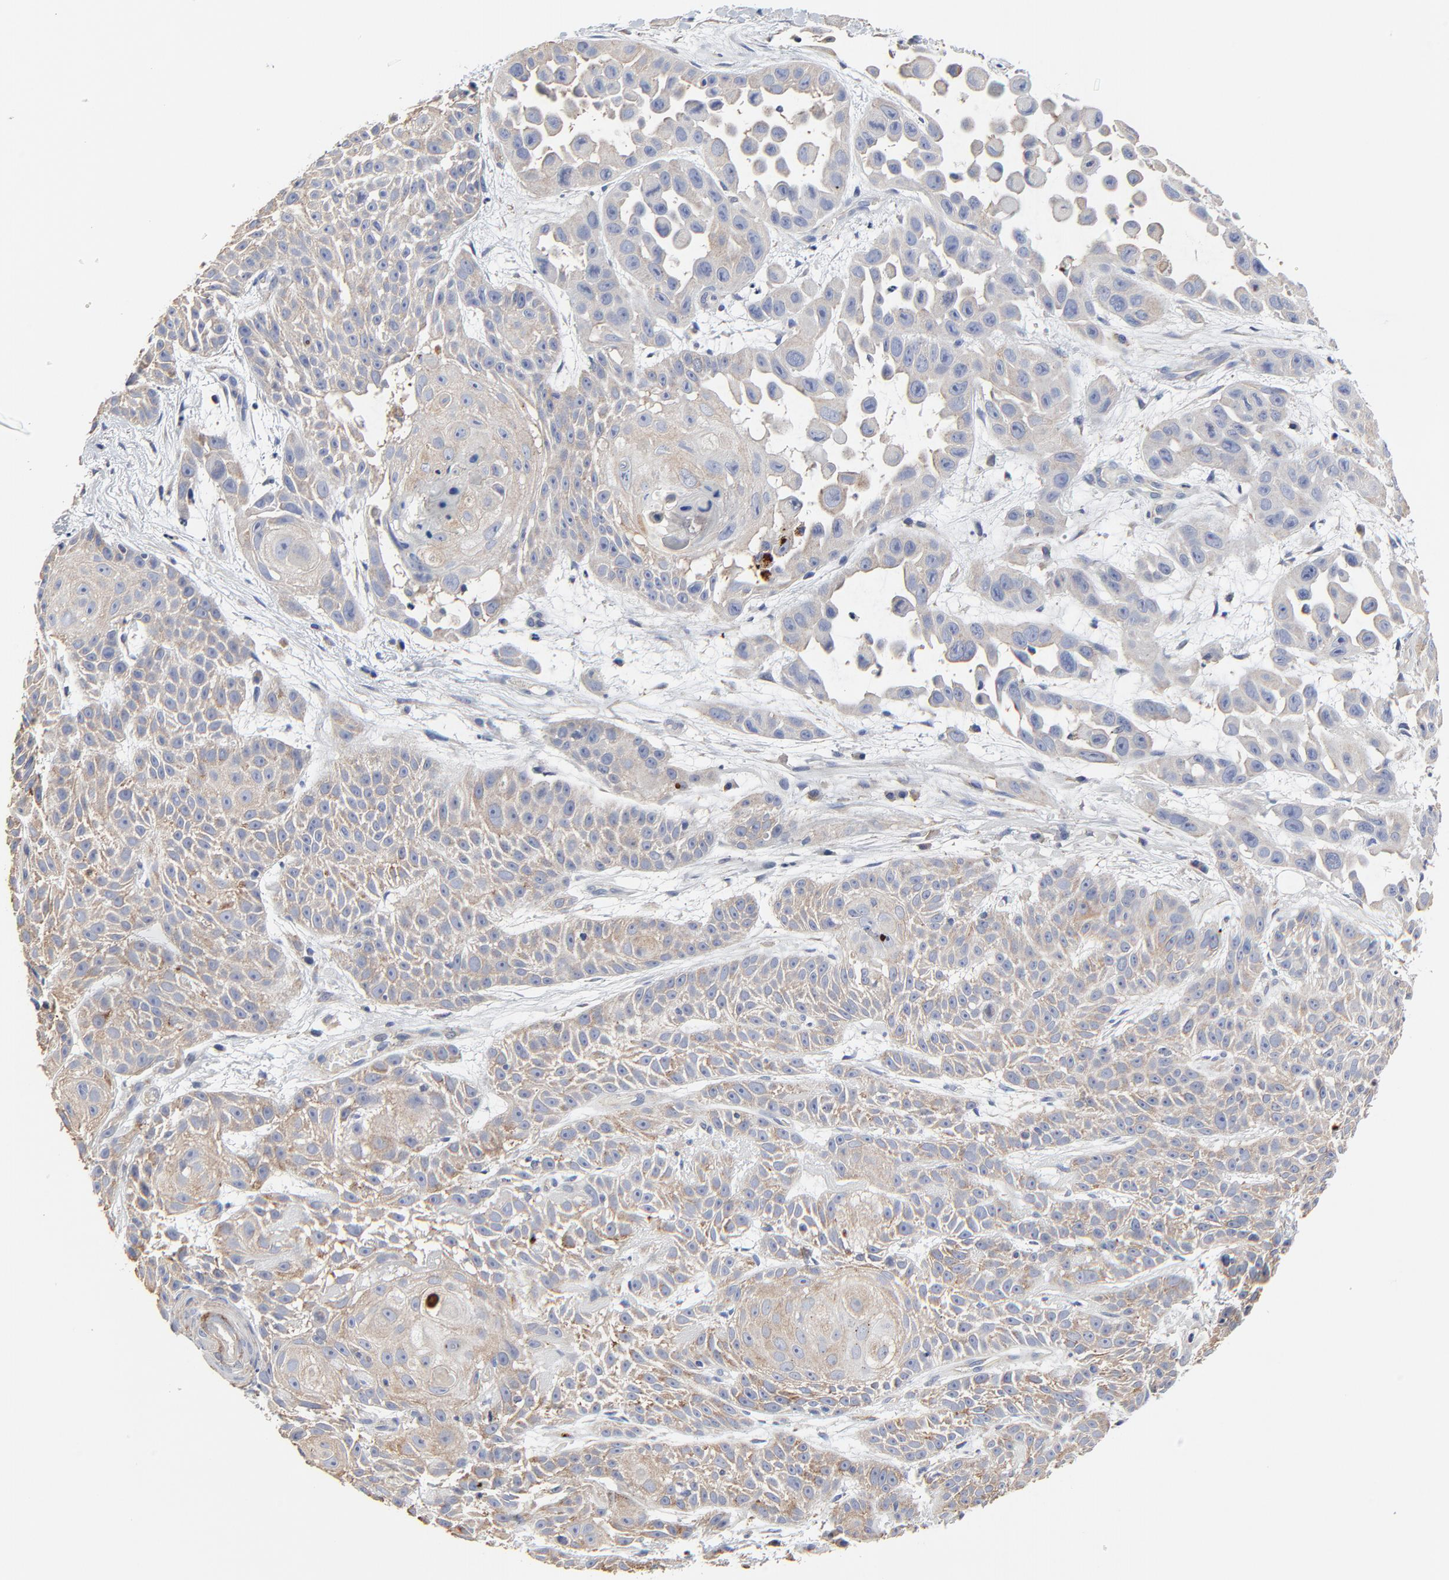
{"staining": {"intensity": "weak", "quantity": "25%-75%", "location": "cytoplasmic/membranous"}, "tissue": "skin cancer", "cell_type": "Tumor cells", "image_type": "cancer", "snomed": [{"axis": "morphology", "description": "Squamous cell carcinoma, NOS"}, {"axis": "topography", "description": "Skin"}], "caption": "A photomicrograph of skin squamous cell carcinoma stained for a protein shows weak cytoplasmic/membranous brown staining in tumor cells.", "gene": "NXF3", "patient": {"sex": "male", "age": 81}}